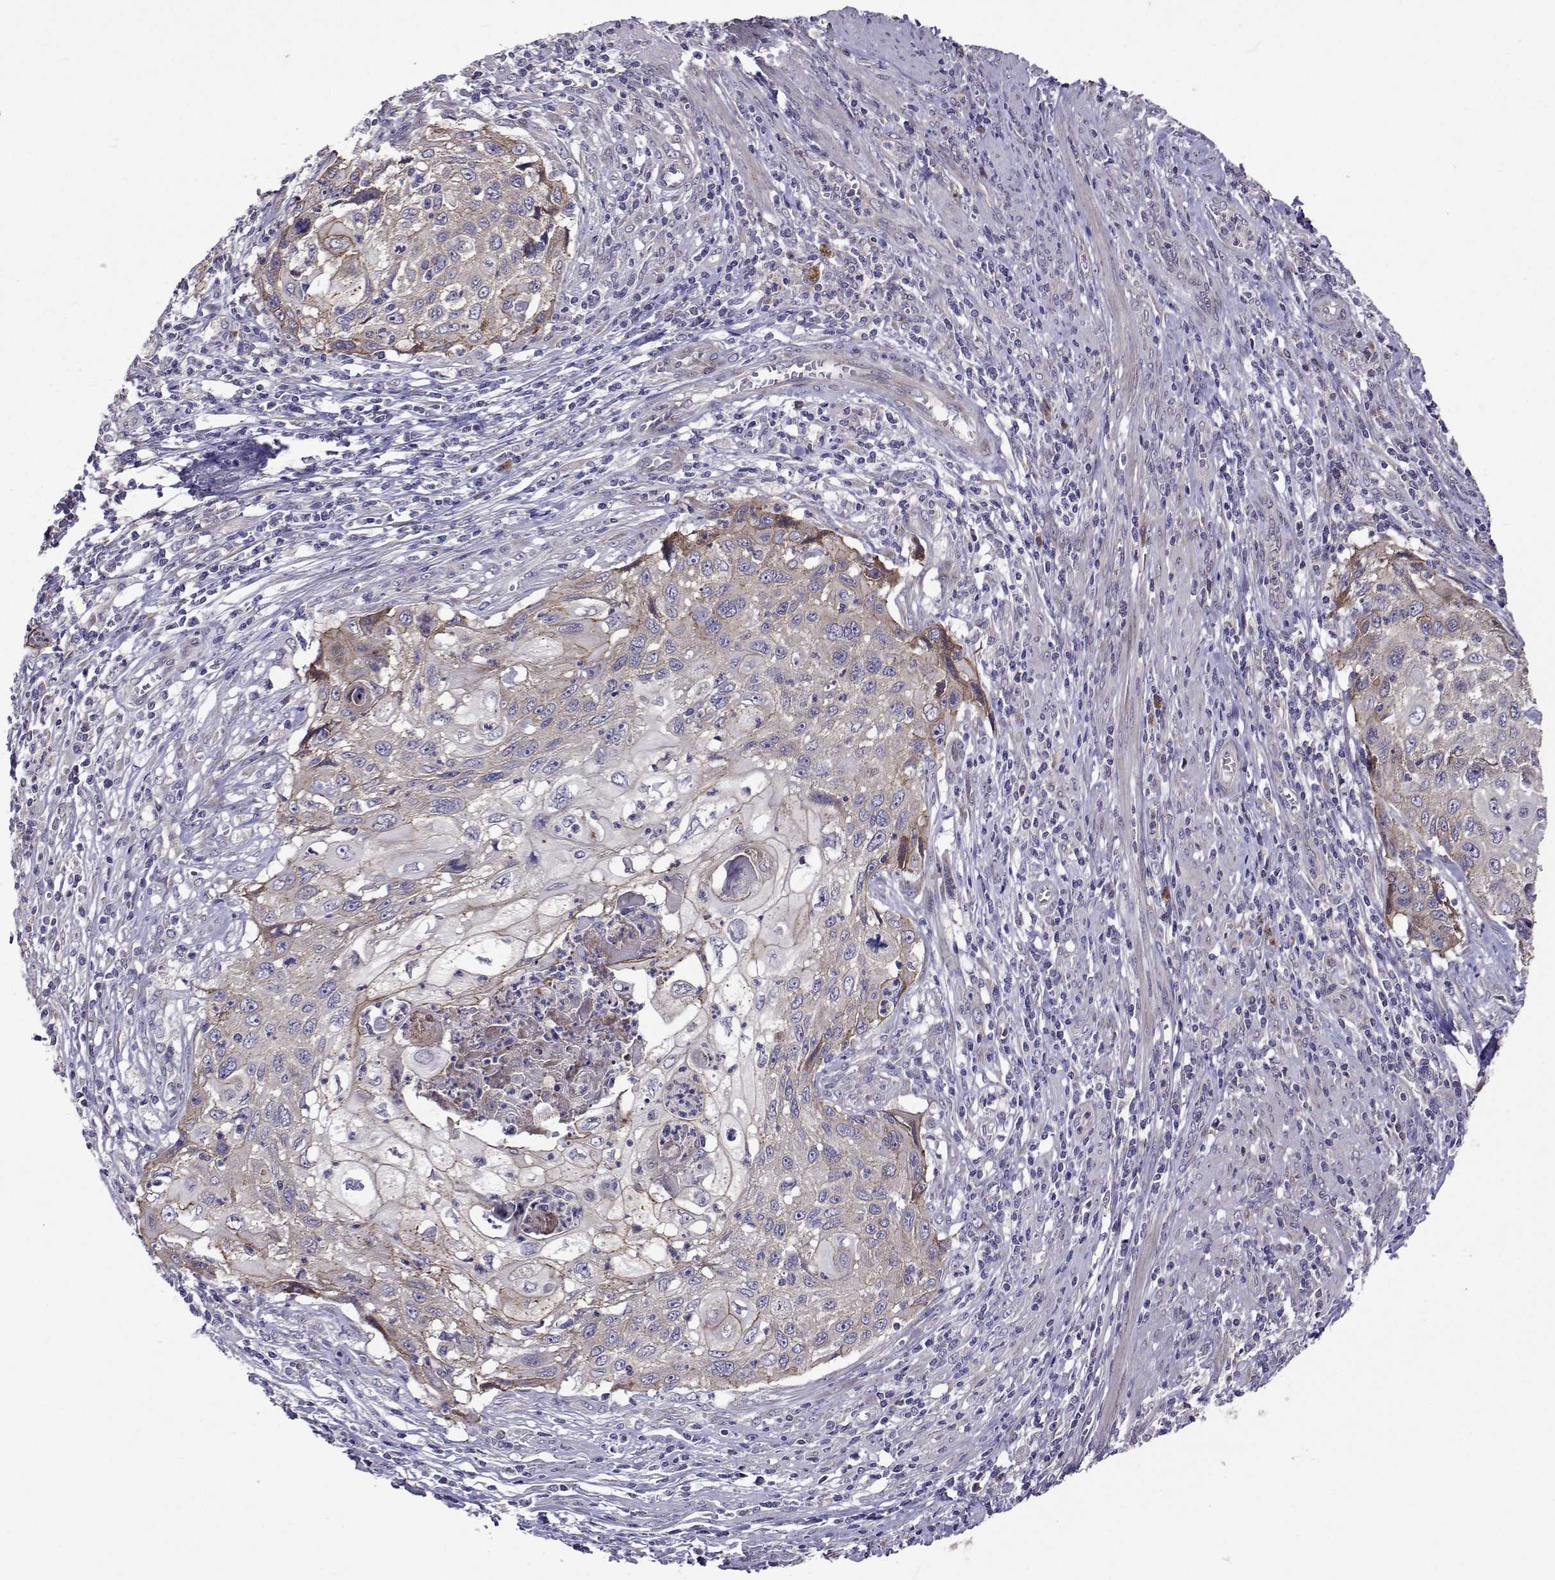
{"staining": {"intensity": "negative", "quantity": "none", "location": "none"}, "tissue": "cervical cancer", "cell_type": "Tumor cells", "image_type": "cancer", "snomed": [{"axis": "morphology", "description": "Squamous cell carcinoma, NOS"}, {"axis": "topography", "description": "Cervix"}], "caption": "High magnification brightfield microscopy of cervical cancer (squamous cell carcinoma) stained with DAB (brown) and counterstained with hematoxylin (blue): tumor cells show no significant expression. (Stains: DAB (3,3'-diaminobenzidine) immunohistochemistry (IHC) with hematoxylin counter stain, Microscopy: brightfield microscopy at high magnification).", "gene": "TARBP2", "patient": {"sex": "female", "age": 70}}